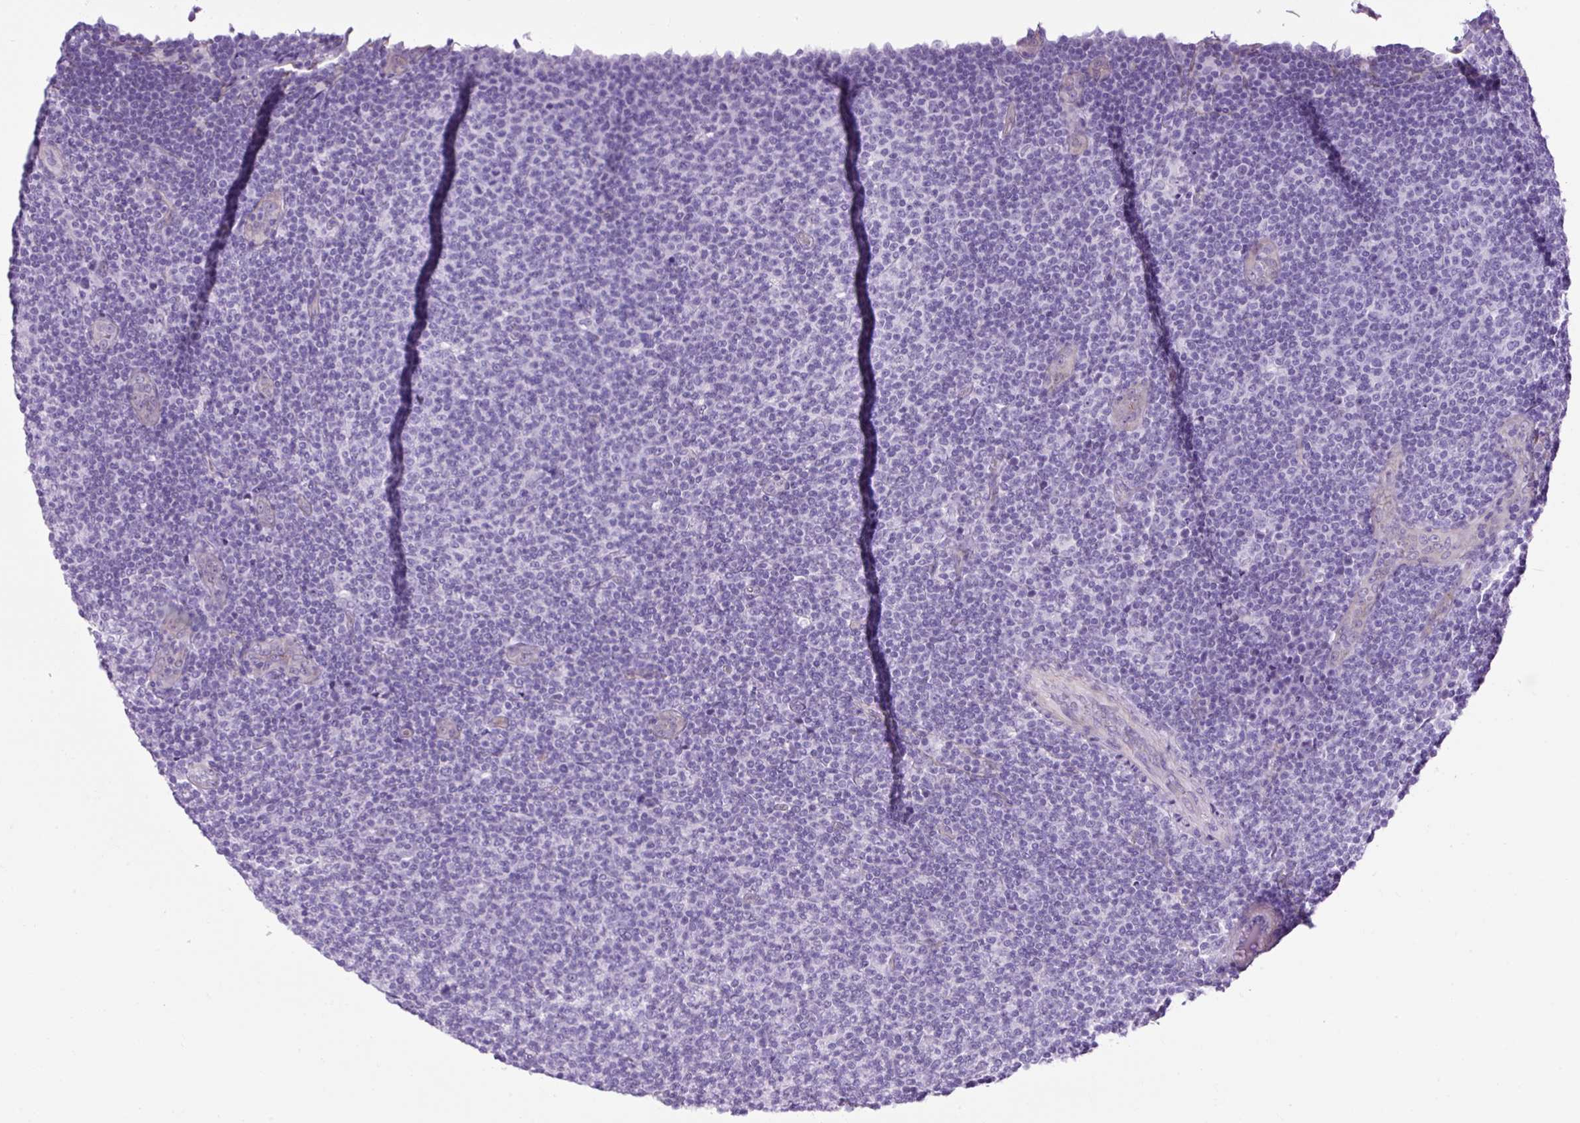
{"staining": {"intensity": "negative", "quantity": "none", "location": "none"}, "tissue": "lymphoma", "cell_type": "Tumor cells", "image_type": "cancer", "snomed": [{"axis": "morphology", "description": "Malignant lymphoma, non-Hodgkin's type, Low grade"}, {"axis": "topography", "description": "Lymph node"}], "caption": "High magnification brightfield microscopy of lymphoma stained with DAB (brown) and counterstained with hematoxylin (blue): tumor cells show no significant staining.", "gene": "KRT12", "patient": {"sex": "male", "age": 66}}